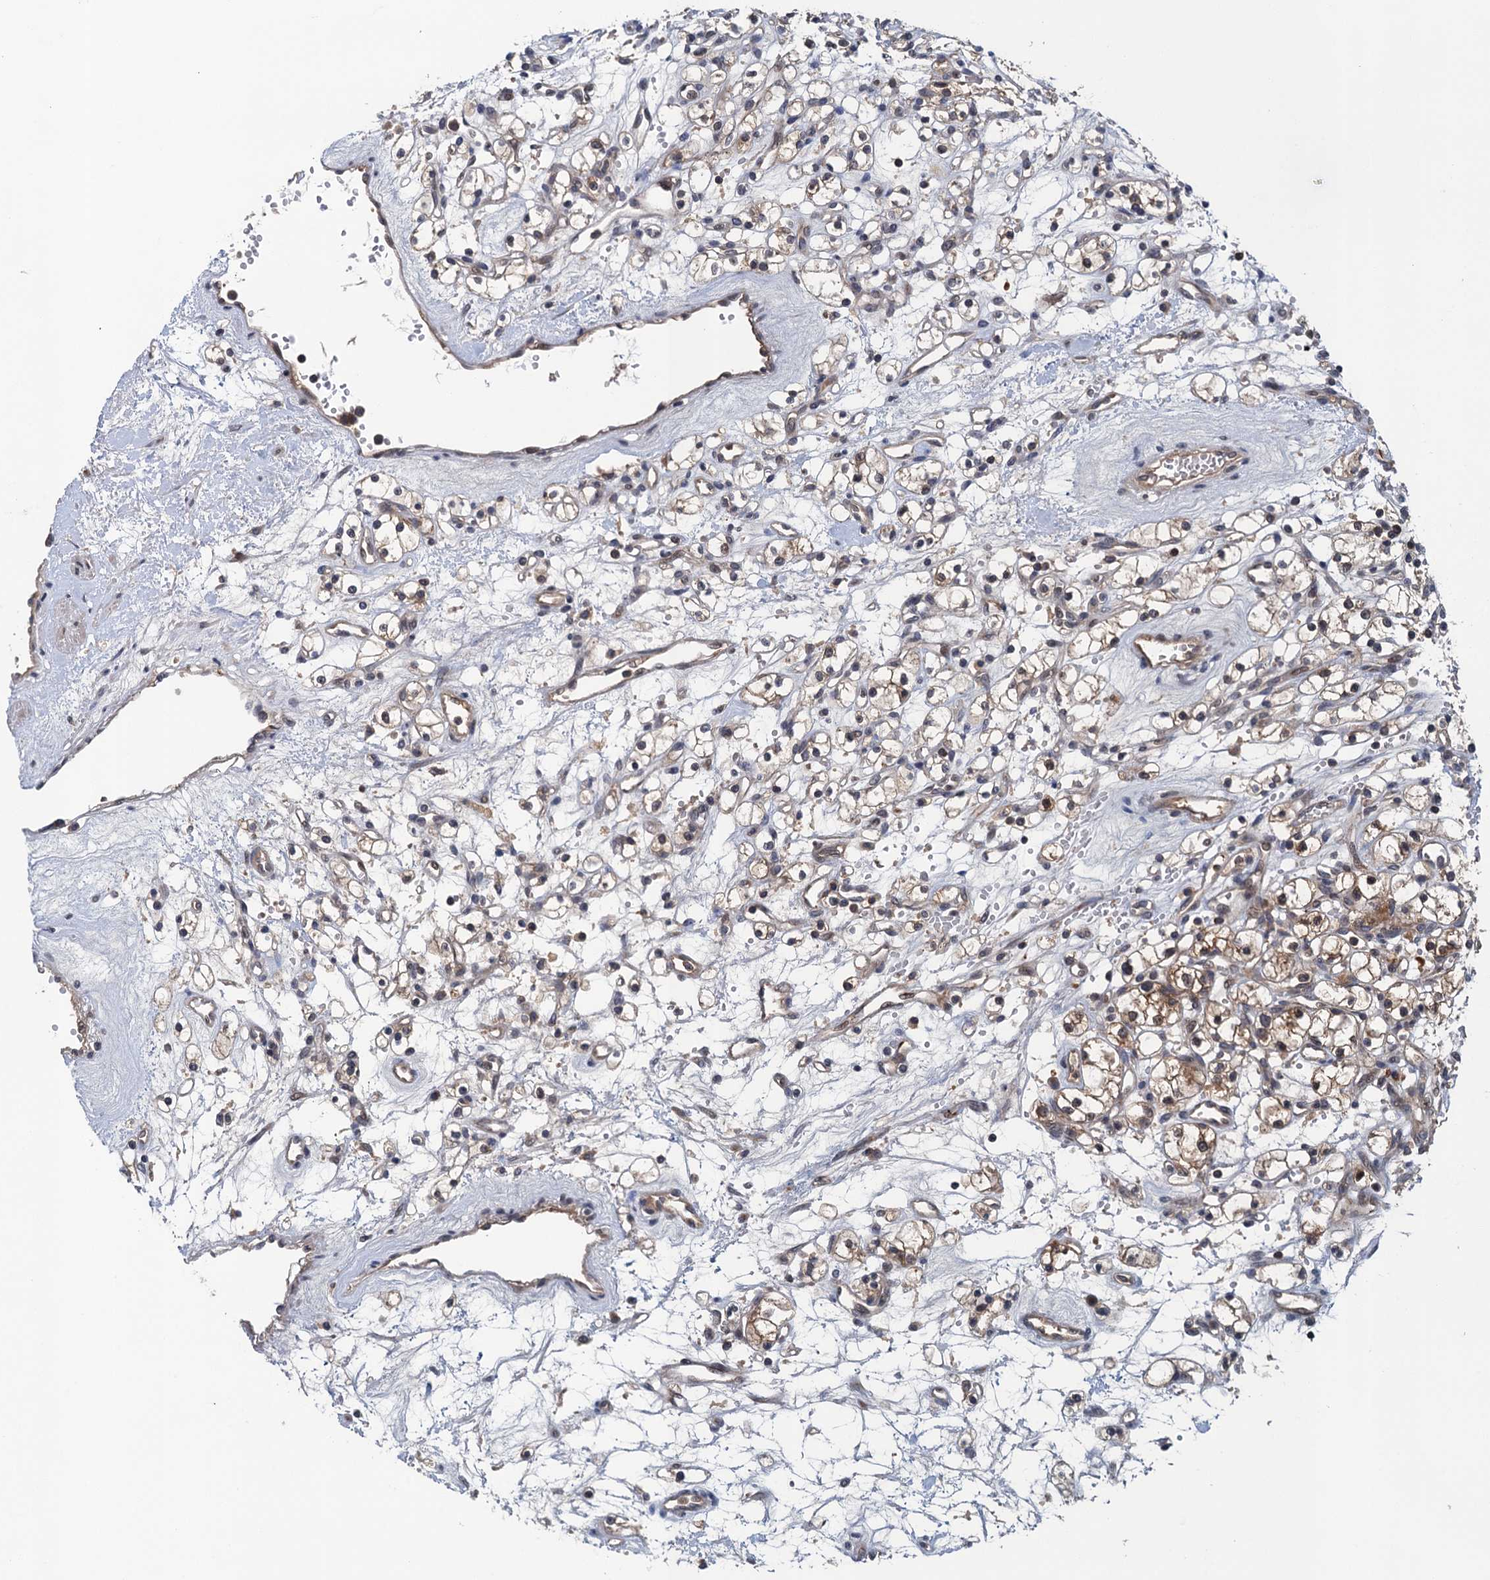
{"staining": {"intensity": "moderate", "quantity": ">75%", "location": "cytoplasmic/membranous"}, "tissue": "renal cancer", "cell_type": "Tumor cells", "image_type": "cancer", "snomed": [{"axis": "morphology", "description": "Adenocarcinoma, NOS"}, {"axis": "topography", "description": "Kidney"}], "caption": "Adenocarcinoma (renal) was stained to show a protein in brown. There is medium levels of moderate cytoplasmic/membranous positivity in approximately >75% of tumor cells.", "gene": "RNF165", "patient": {"sex": "female", "age": 59}}